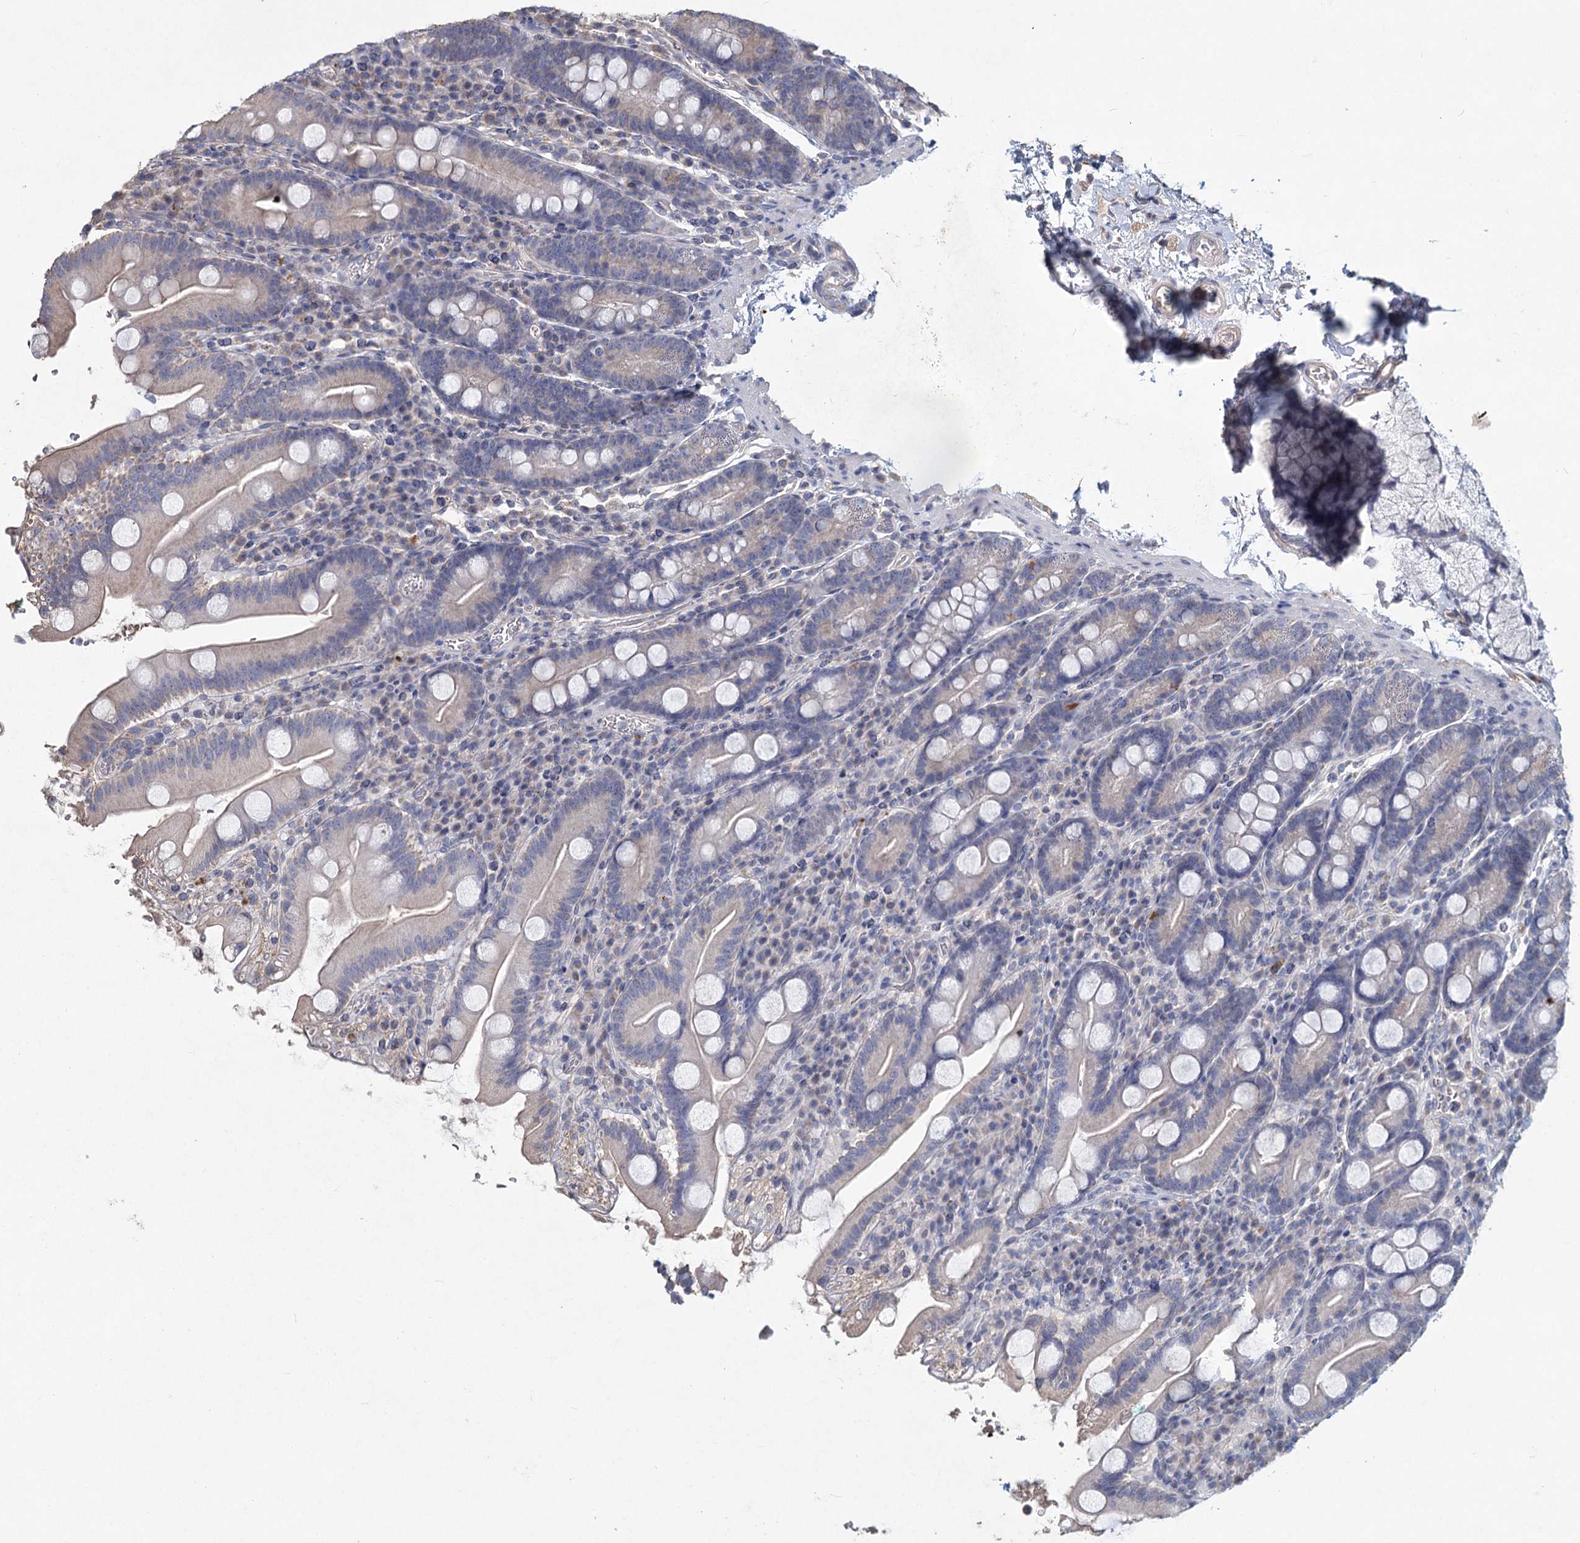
{"staining": {"intensity": "negative", "quantity": "none", "location": "none"}, "tissue": "duodenum", "cell_type": "Glandular cells", "image_type": "normal", "snomed": [{"axis": "morphology", "description": "Normal tissue, NOS"}, {"axis": "topography", "description": "Duodenum"}], "caption": "The micrograph reveals no significant positivity in glandular cells of duodenum. (DAB (3,3'-diaminobenzidine) immunohistochemistry (IHC) with hematoxylin counter stain).", "gene": "HES2", "patient": {"sex": "male", "age": 35}}